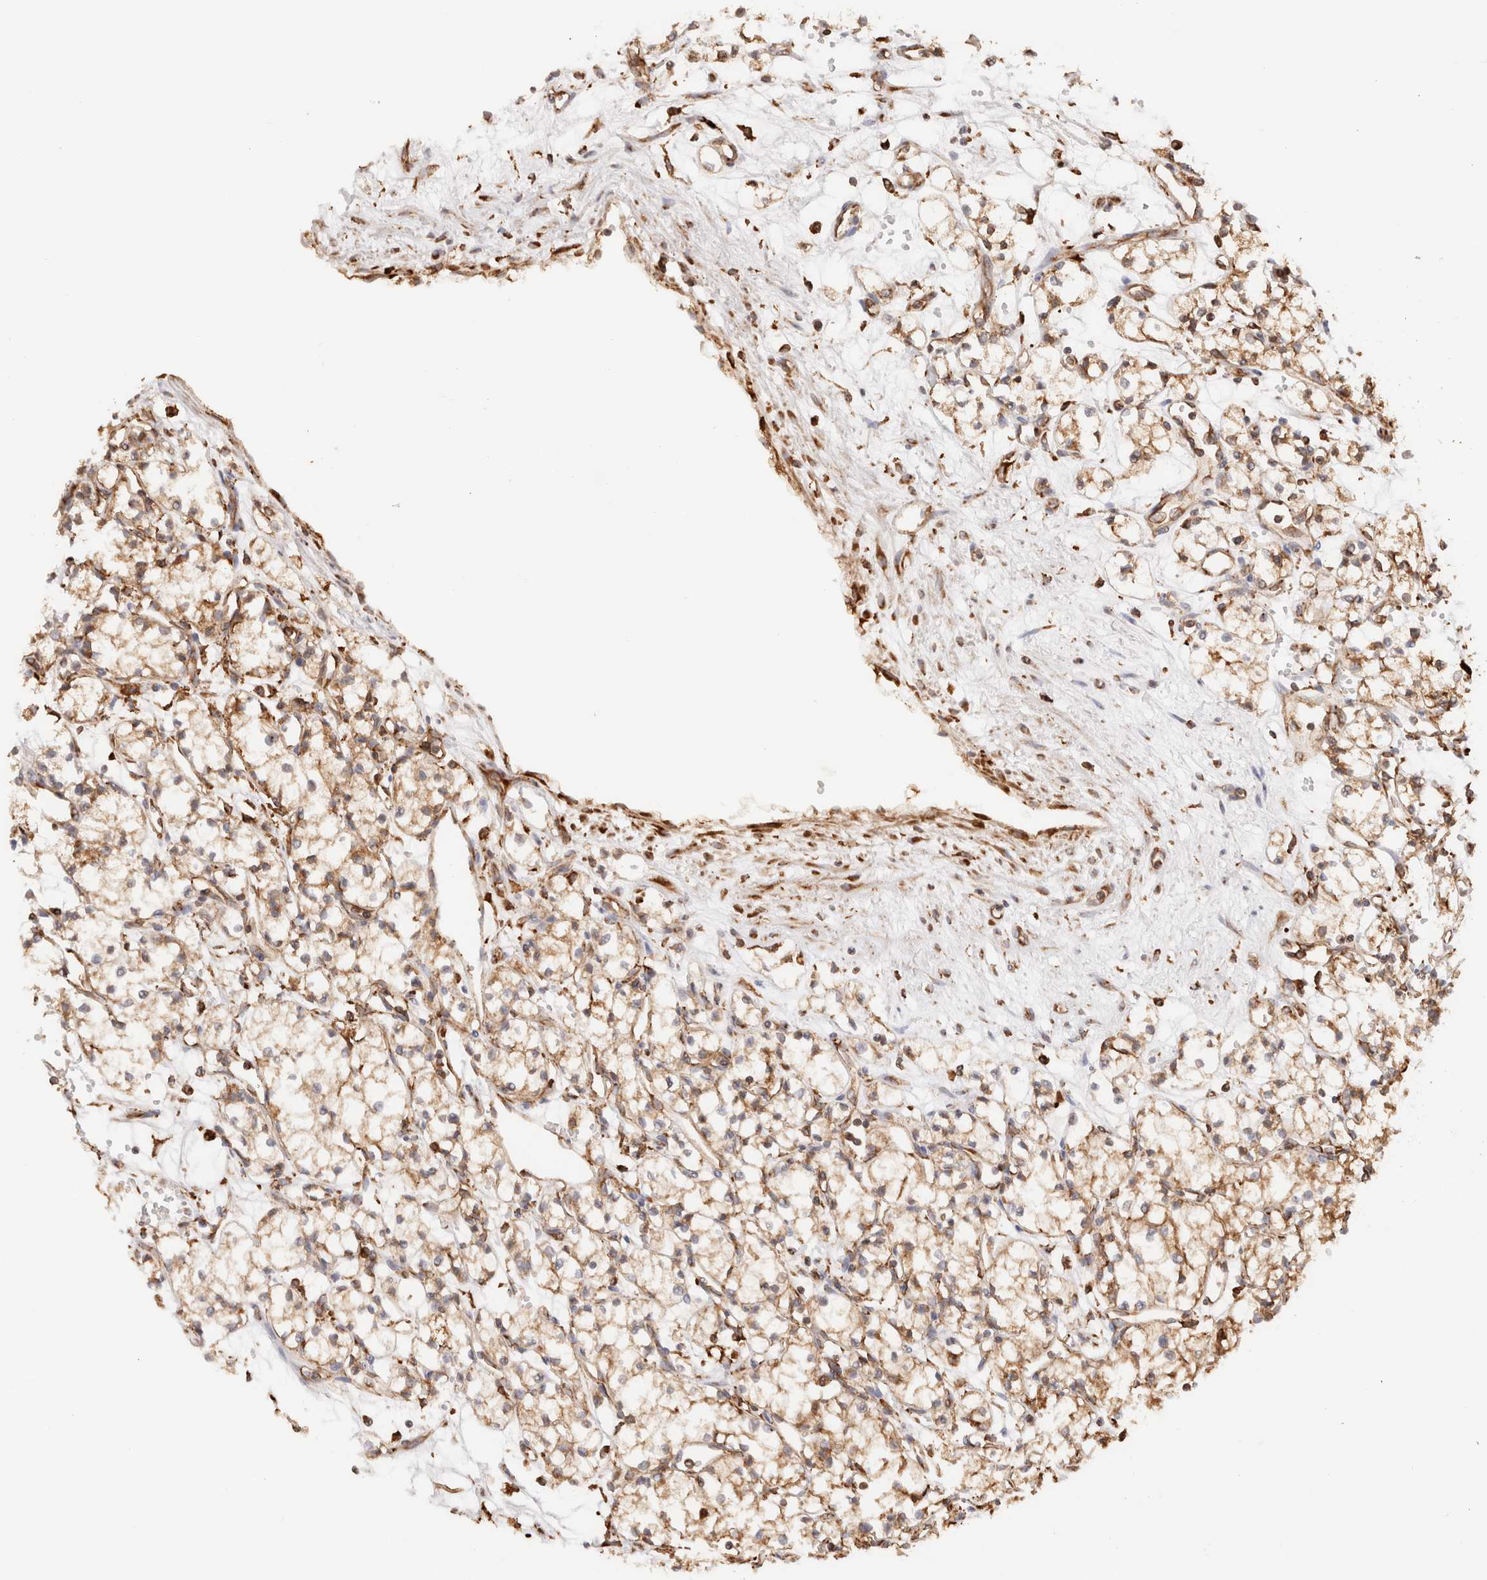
{"staining": {"intensity": "weak", "quantity": ">75%", "location": "cytoplasmic/membranous"}, "tissue": "renal cancer", "cell_type": "Tumor cells", "image_type": "cancer", "snomed": [{"axis": "morphology", "description": "Normal tissue, NOS"}, {"axis": "morphology", "description": "Adenocarcinoma, NOS"}, {"axis": "topography", "description": "Kidney"}], "caption": "Human adenocarcinoma (renal) stained with a protein marker demonstrates weak staining in tumor cells.", "gene": "FER", "patient": {"sex": "male", "age": 59}}